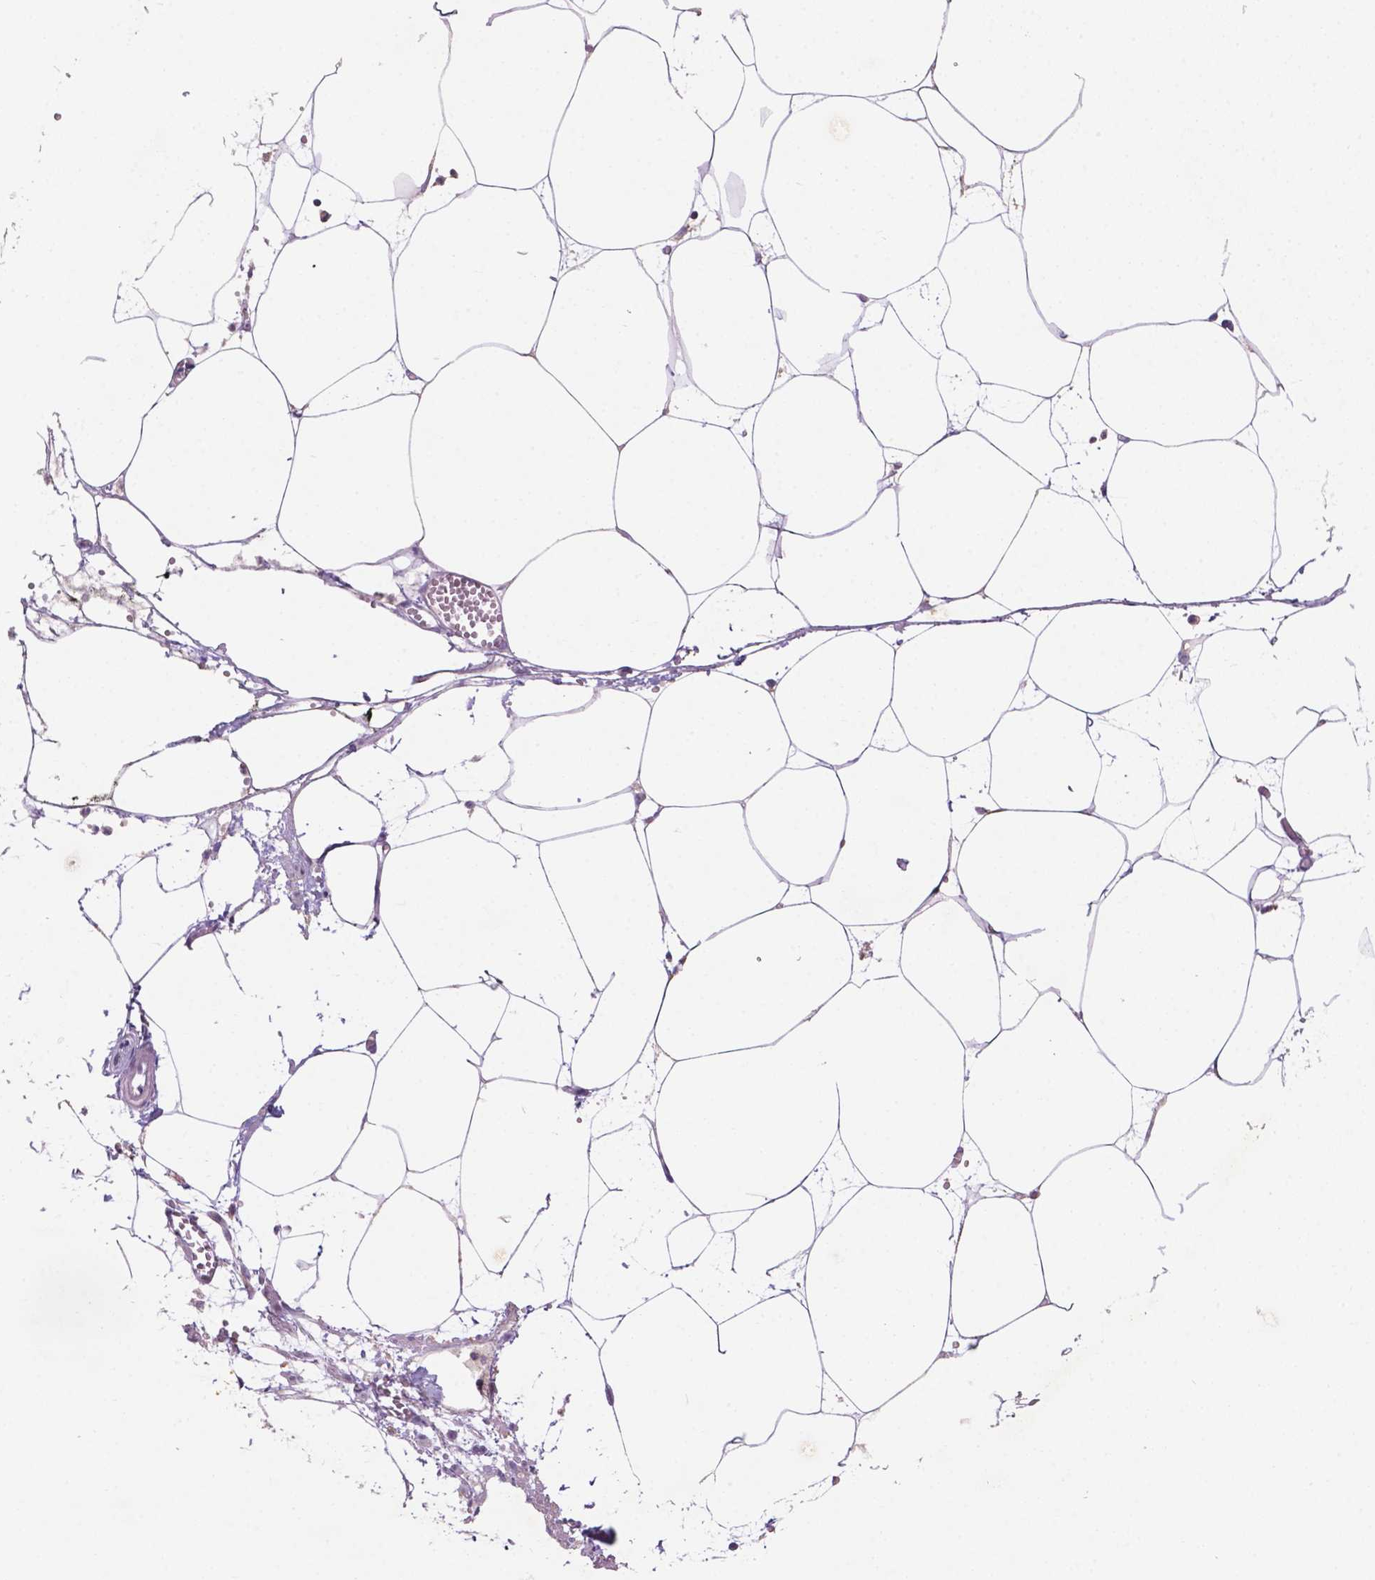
{"staining": {"intensity": "weak", "quantity": "<25%", "location": "cytoplasmic/membranous"}, "tissue": "adipose tissue", "cell_type": "Adipocytes", "image_type": "normal", "snomed": [{"axis": "morphology", "description": "Normal tissue, NOS"}, {"axis": "topography", "description": "Adipose tissue"}, {"axis": "topography", "description": "Pancreas"}, {"axis": "topography", "description": "Peripheral nerve tissue"}], "caption": "This is a image of IHC staining of benign adipose tissue, which shows no expression in adipocytes. (IHC, brightfield microscopy, high magnification).", "gene": "MKRN2OS", "patient": {"sex": "female", "age": 58}}